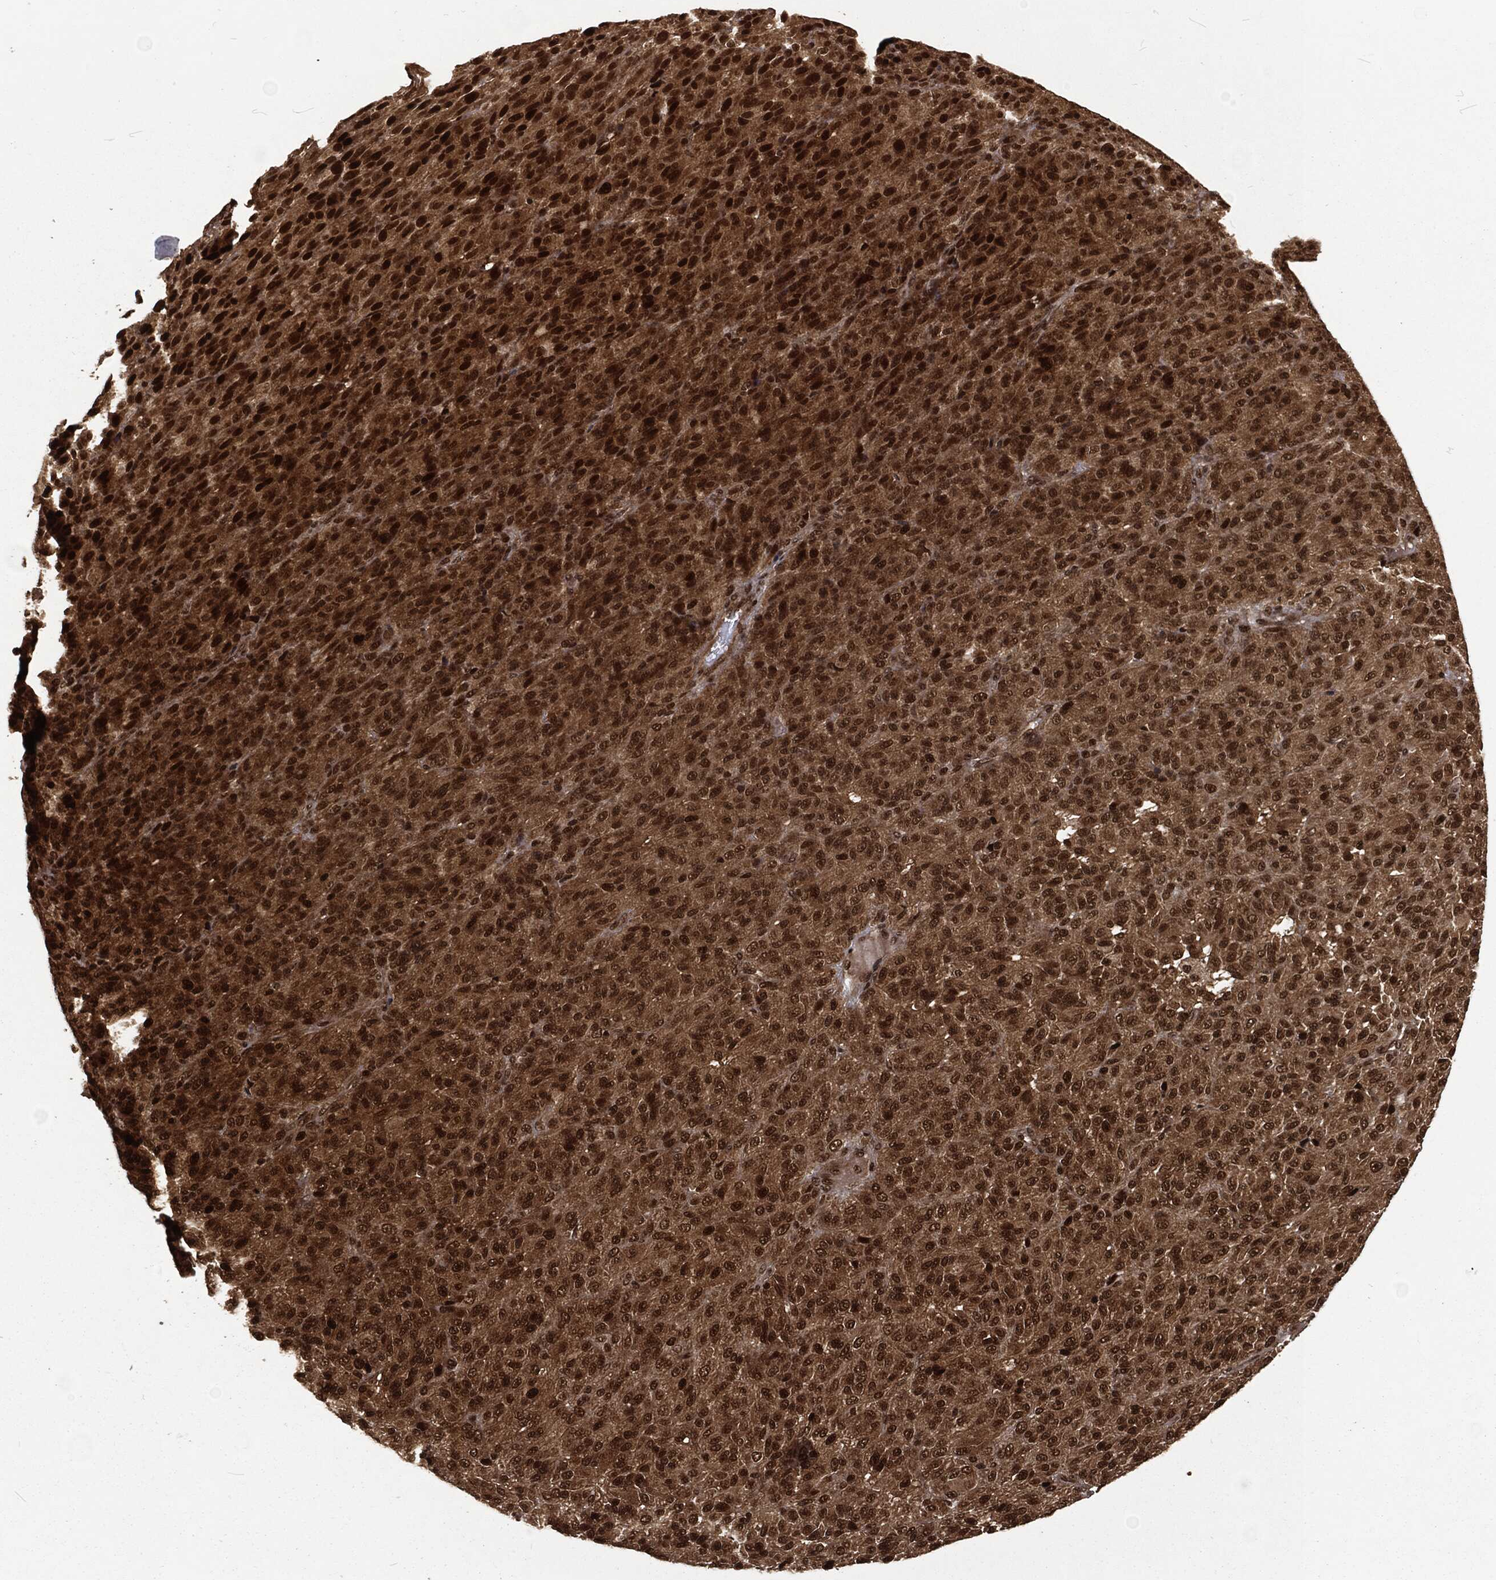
{"staining": {"intensity": "strong", "quantity": ">75%", "location": "cytoplasmic/membranous,nuclear"}, "tissue": "melanoma", "cell_type": "Tumor cells", "image_type": "cancer", "snomed": [{"axis": "morphology", "description": "Malignant melanoma, Metastatic site"}, {"axis": "topography", "description": "Brain"}], "caption": "IHC of malignant melanoma (metastatic site) reveals high levels of strong cytoplasmic/membranous and nuclear expression in approximately >75% of tumor cells. (brown staining indicates protein expression, while blue staining denotes nuclei).", "gene": "NGRN", "patient": {"sex": "female", "age": 56}}